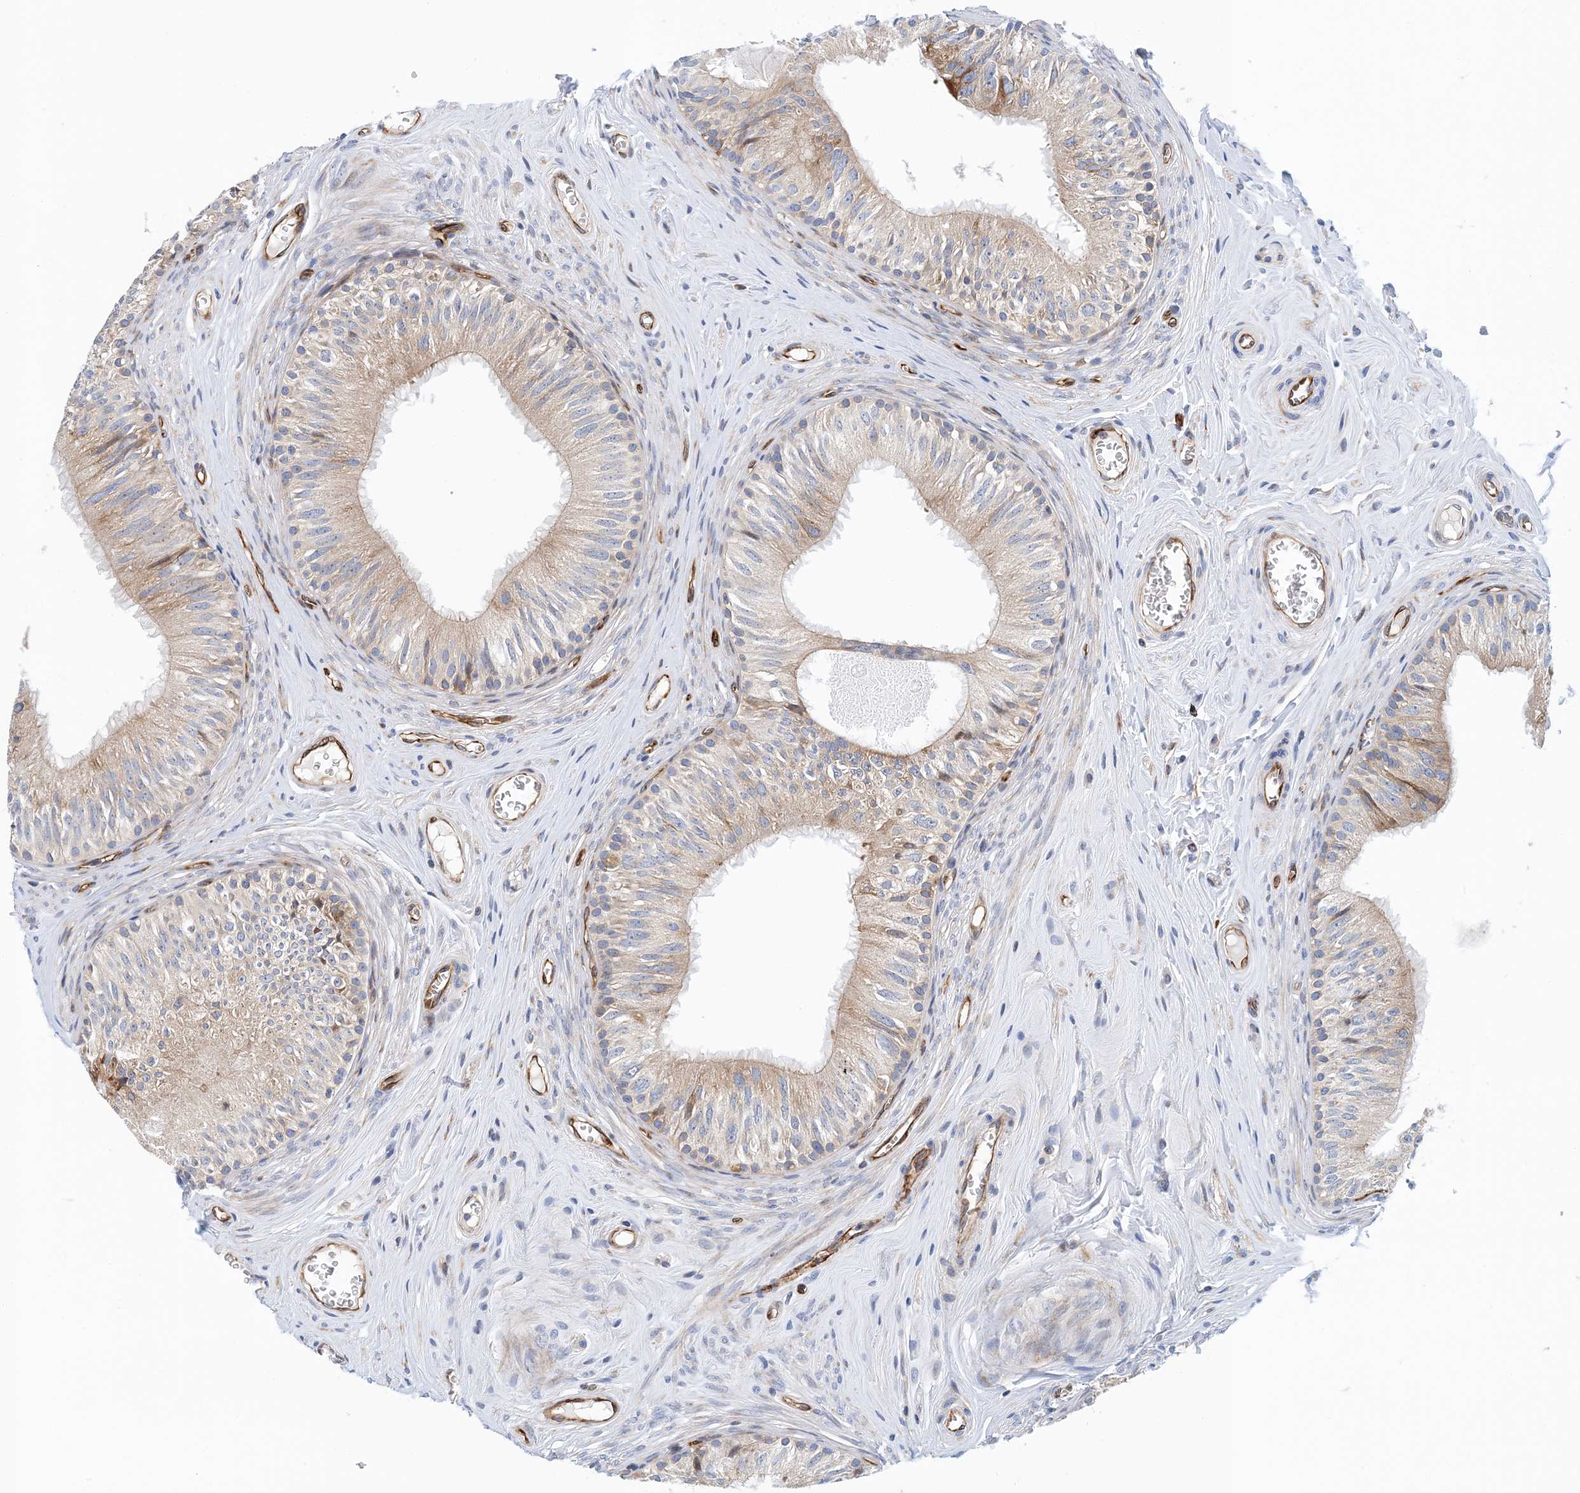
{"staining": {"intensity": "moderate", "quantity": "<25%", "location": "cytoplasmic/membranous"}, "tissue": "epididymis", "cell_type": "Glandular cells", "image_type": "normal", "snomed": [{"axis": "morphology", "description": "Normal tissue, NOS"}, {"axis": "topography", "description": "Epididymis"}], "caption": "A low amount of moderate cytoplasmic/membranous expression is identified in approximately <25% of glandular cells in unremarkable epididymis. The staining was performed using DAB (3,3'-diaminobenzidine) to visualize the protein expression in brown, while the nuclei were stained in blue with hematoxylin (Magnification: 20x).", "gene": "PCDHA2", "patient": {"sex": "male", "age": 46}}